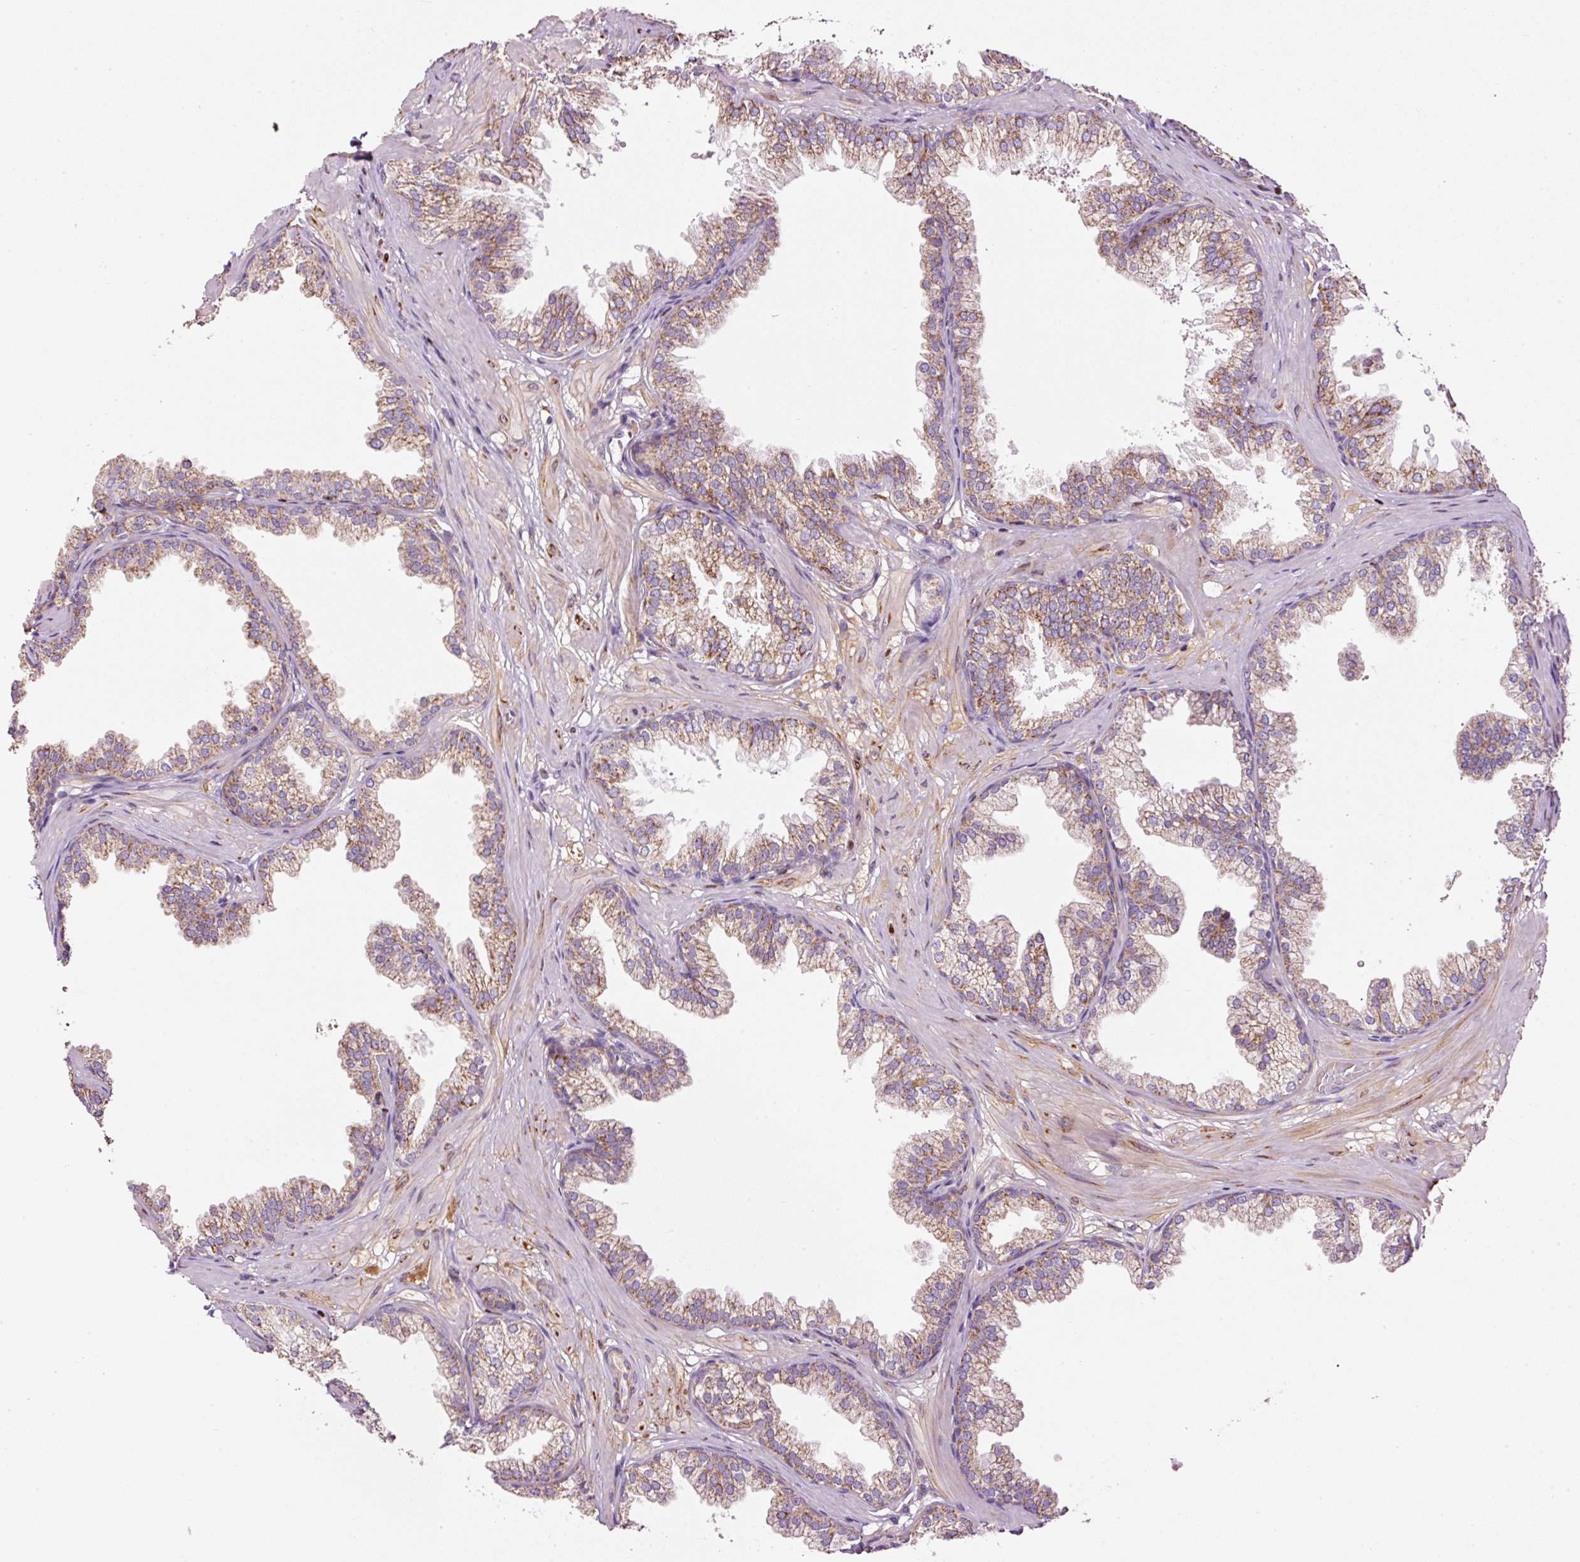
{"staining": {"intensity": "moderate", "quantity": ">75%", "location": "cytoplasmic/membranous"}, "tissue": "prostate", "cell_type": "Glandular cells", "image_type": "normal", "snomed": [{"axis": "morphology", "description": "Normal tissue, NOS"}, {"axis": "topography", "description": "Prostate"}], "caption": "Benign prostate was stained to show a protein in brown. There is medium levels of moderate cytoplasmic/membranous expression in about >75% of glandular cells. (brown staining indicates protein expression, while blue staining denotes nuclei).", "gene": "TMEM8B", "patient": {"sex": "male", "age": 37}}